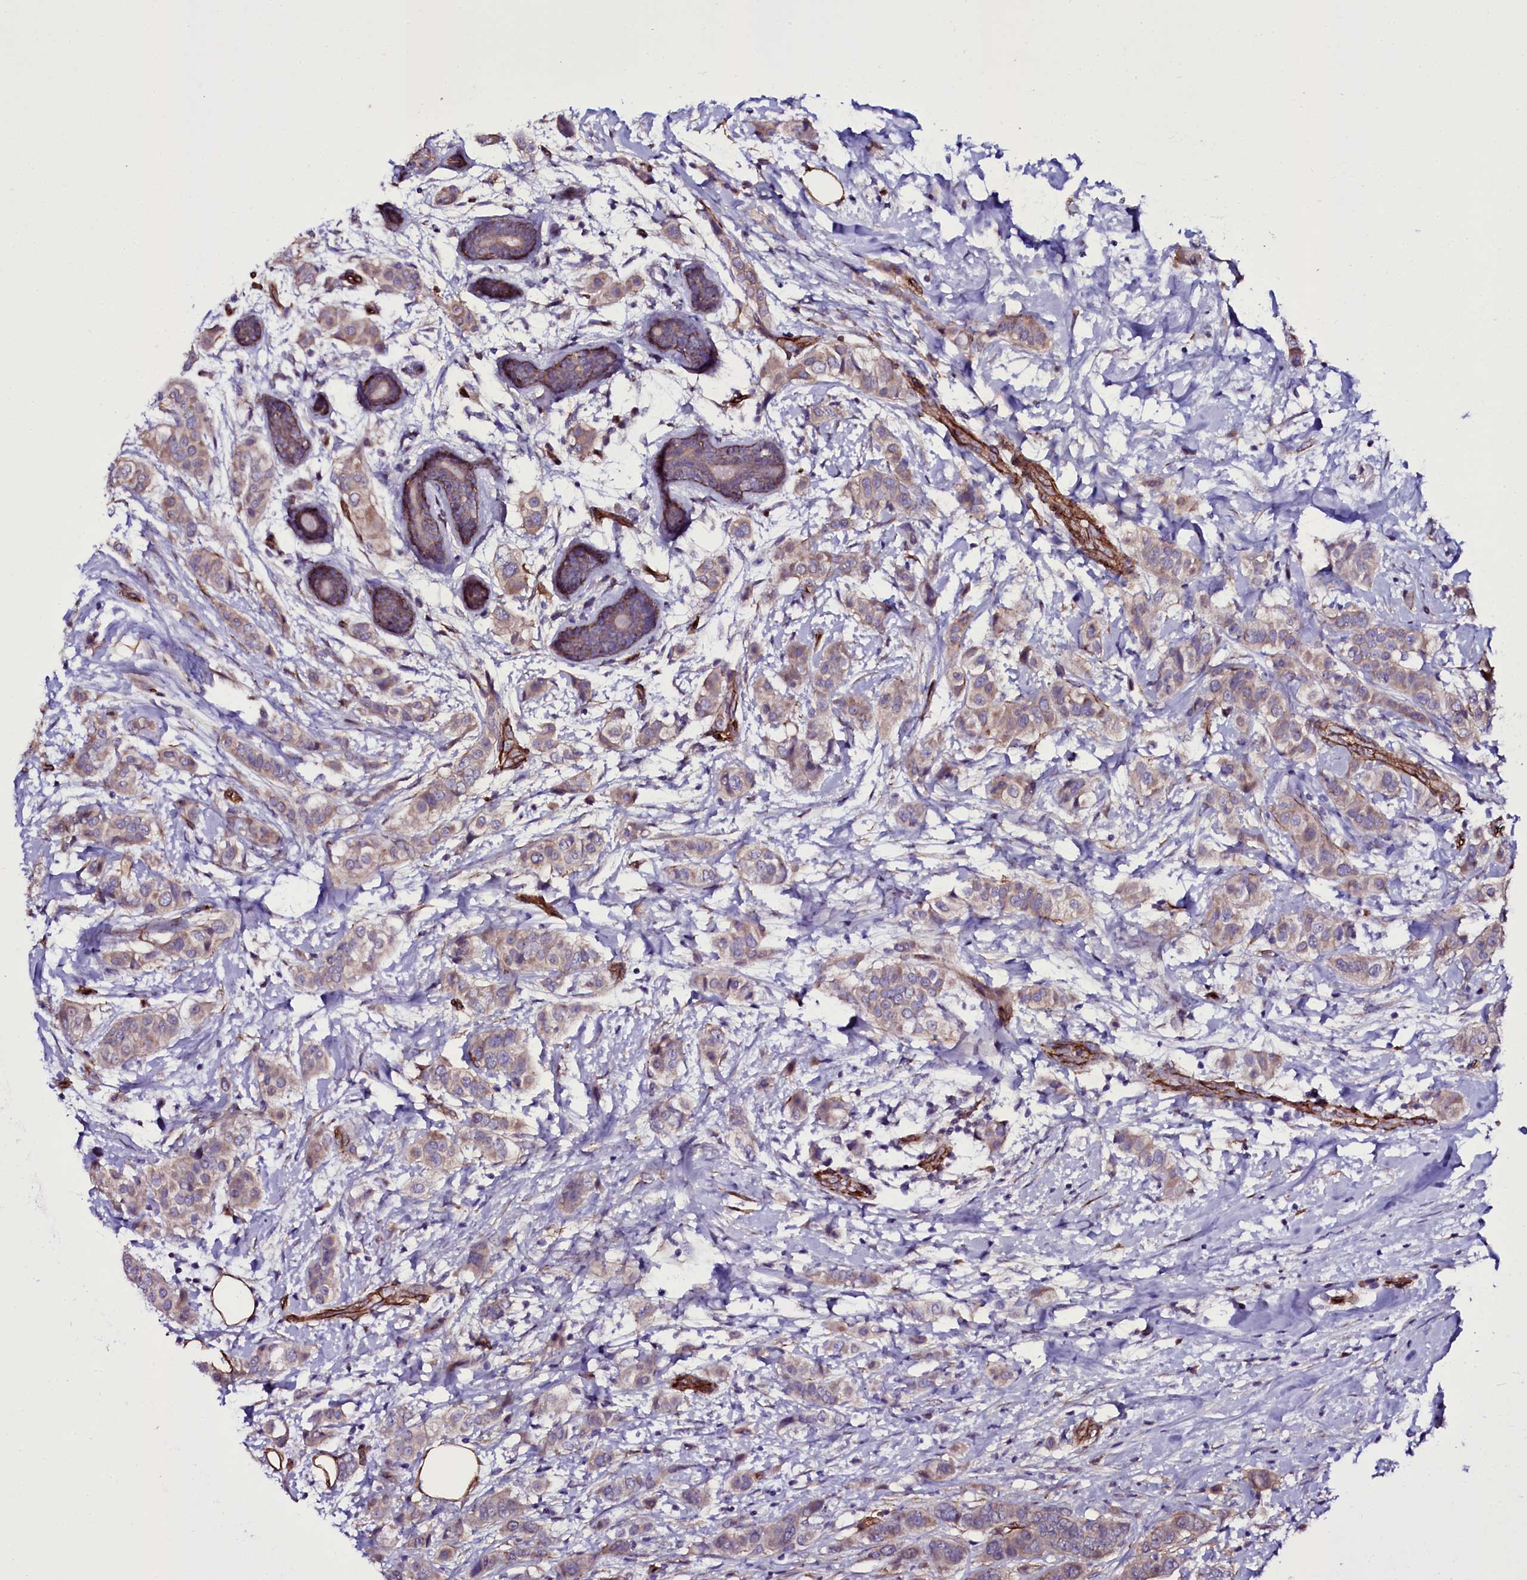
{"staining": {"intensity": "weak", "quantity": "25%-75%", "location": "cytoplasmic/membranous"}, "tissue": "breast cancer", "cell_type": "Tumor cells", "image_type": "cancer", "snomed": [{"axis": "morphology", "description": "Lobular carcinoma"}, {"axis": "topography", "description": "Breast"}], "caption": "This micrograph reveals IHC staining of human breast cancer (lobular carcinoma), with low weak cytoplasmic/membranous expression in approximately 25%-75% of tumor cells.", "gene": "MEX3C", "patient": {"sex": "female", "age": 51}}